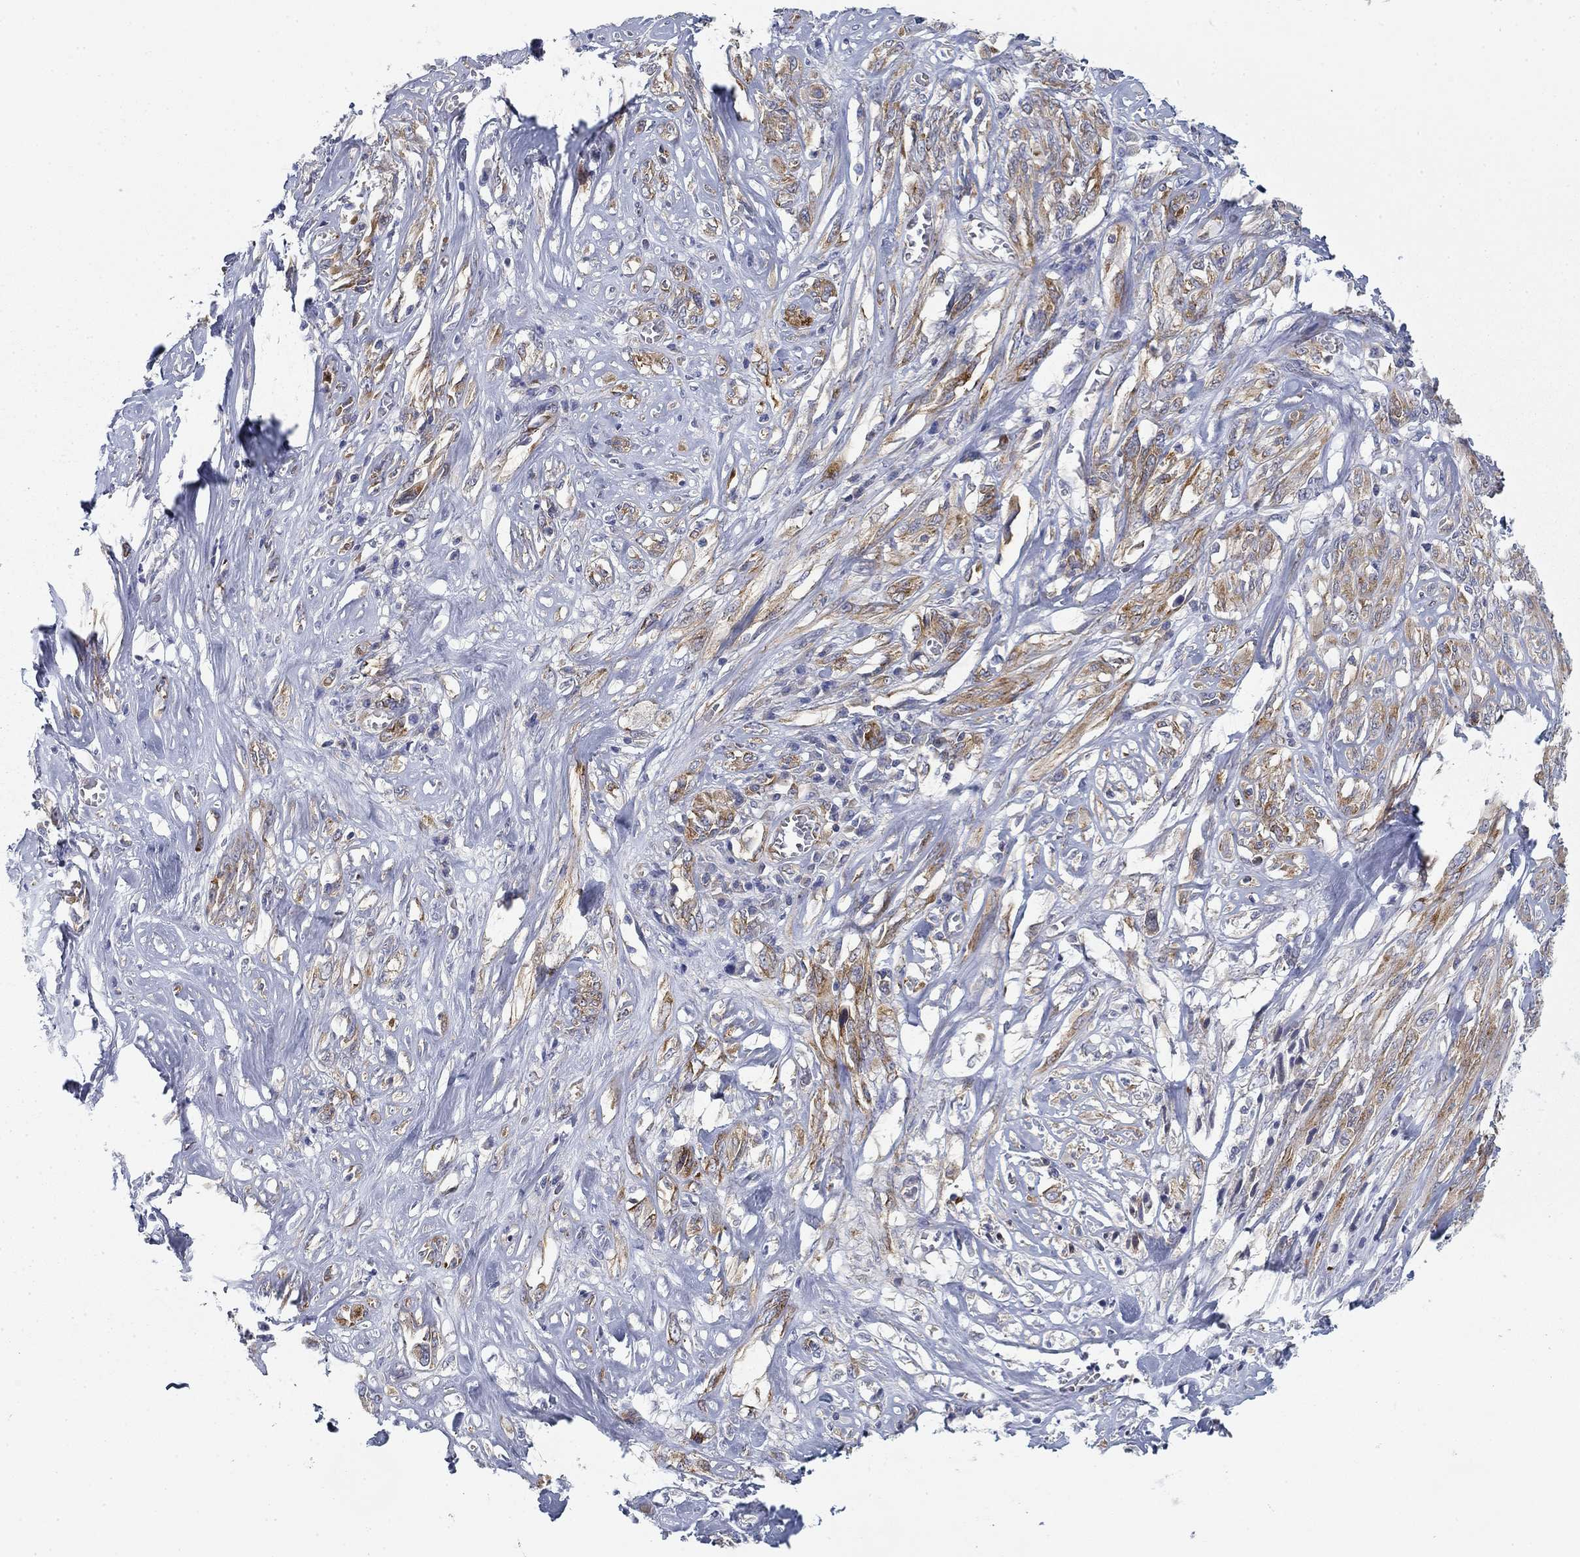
{"staining": {"intensity": "moderate", "quantity": "25%-75%", "location": "cytoplasmic/membranous"}, "tissue": "melanoma", "cell_type": "Tumor cells", "image_type": "cancer", "snomed": [{"axis": "morphology", "description": "Malignant melanoma, NOS"}, {"axis": "topography", "description": "Skin"}], "caption": "IHC histopathology image of neoplastic tissue: human melanoma stained using immunohistochemistry (IHC) demonstrates medium levels of moderate protein expression localized specifically in the cytoplasmic/membranous of tumor cells, appearing as a cytoplasmic/membranous brown color.", "gene": "FXR1", "patient": {"sex": "female", "age": 91}}